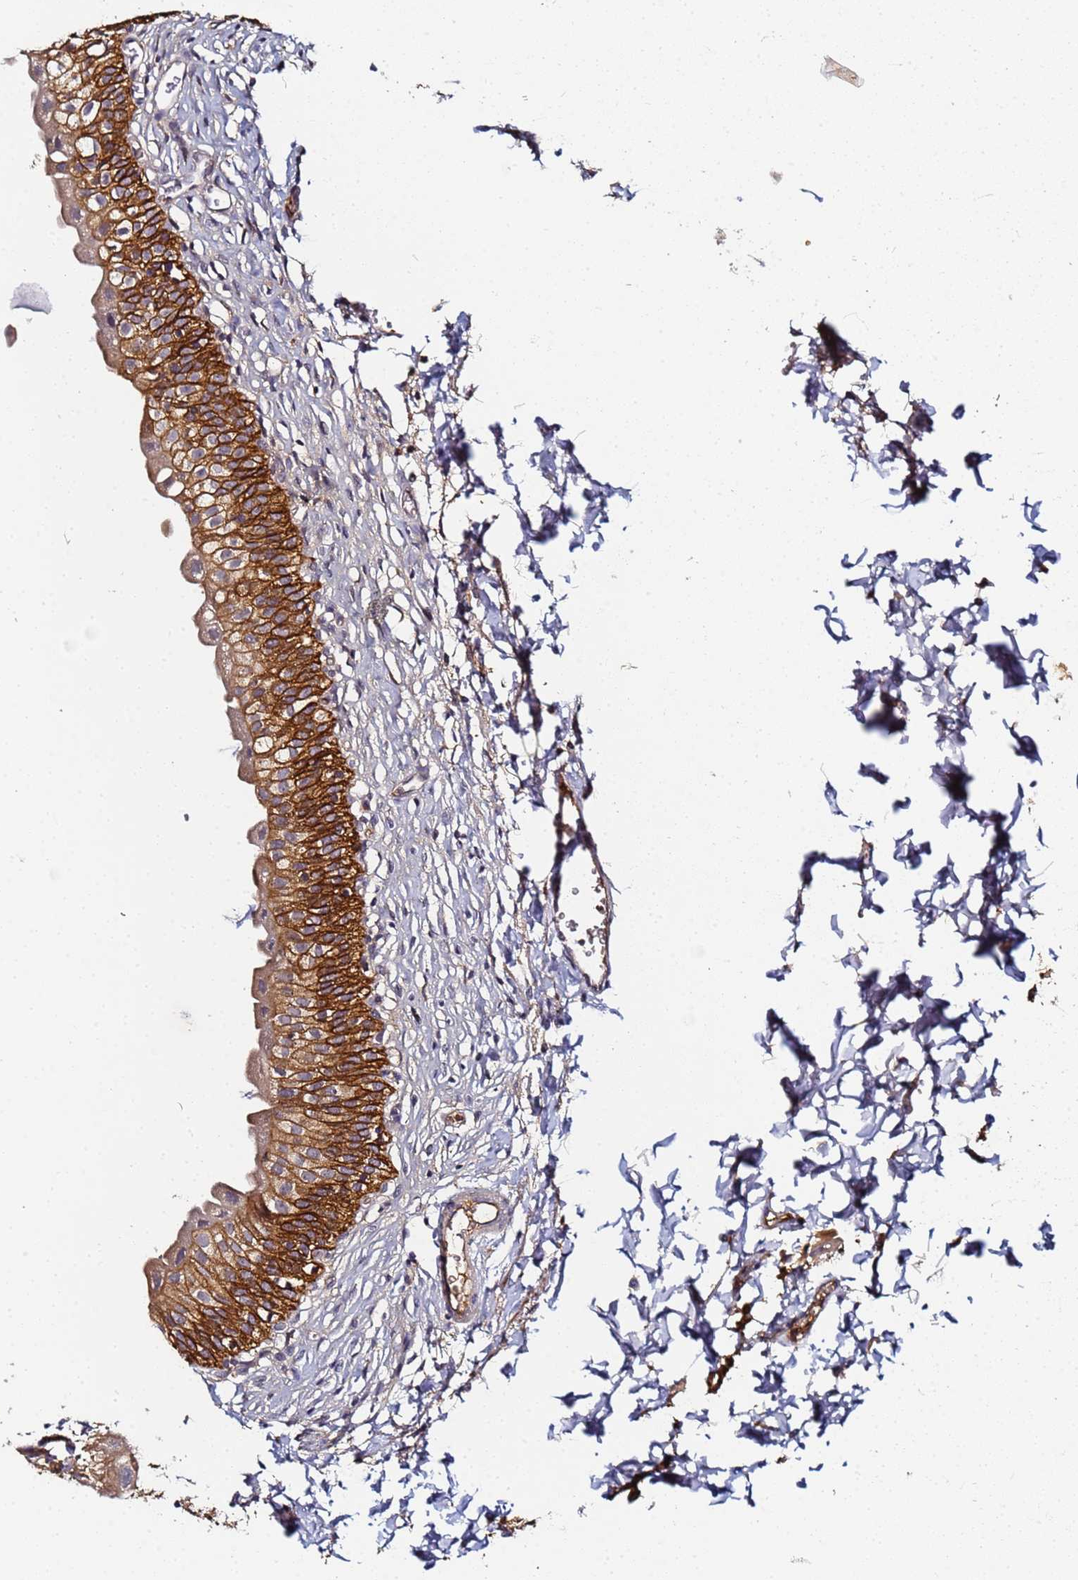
{"staining": {"intensity": "strong", "quantity": ">75%", "location": "cytoplasmic/membranous"}, "tissue": "urinary bladder", "cell_type": "Urothelial cells", "image_type": "normal", "snomed": [{"axis": "morphology", "description": "Normal tissue, NOS"}, {"axis": "topography", "description": "Urinary bladder"}], "caption": "Protein staining demonstrates strong cytoplasmic/membranous staining in approximately >75% of urothelial cells in unremarkable urinary bladder.", "gene": "LRRC69", "patient": {"sex": "male", "age": 55}}